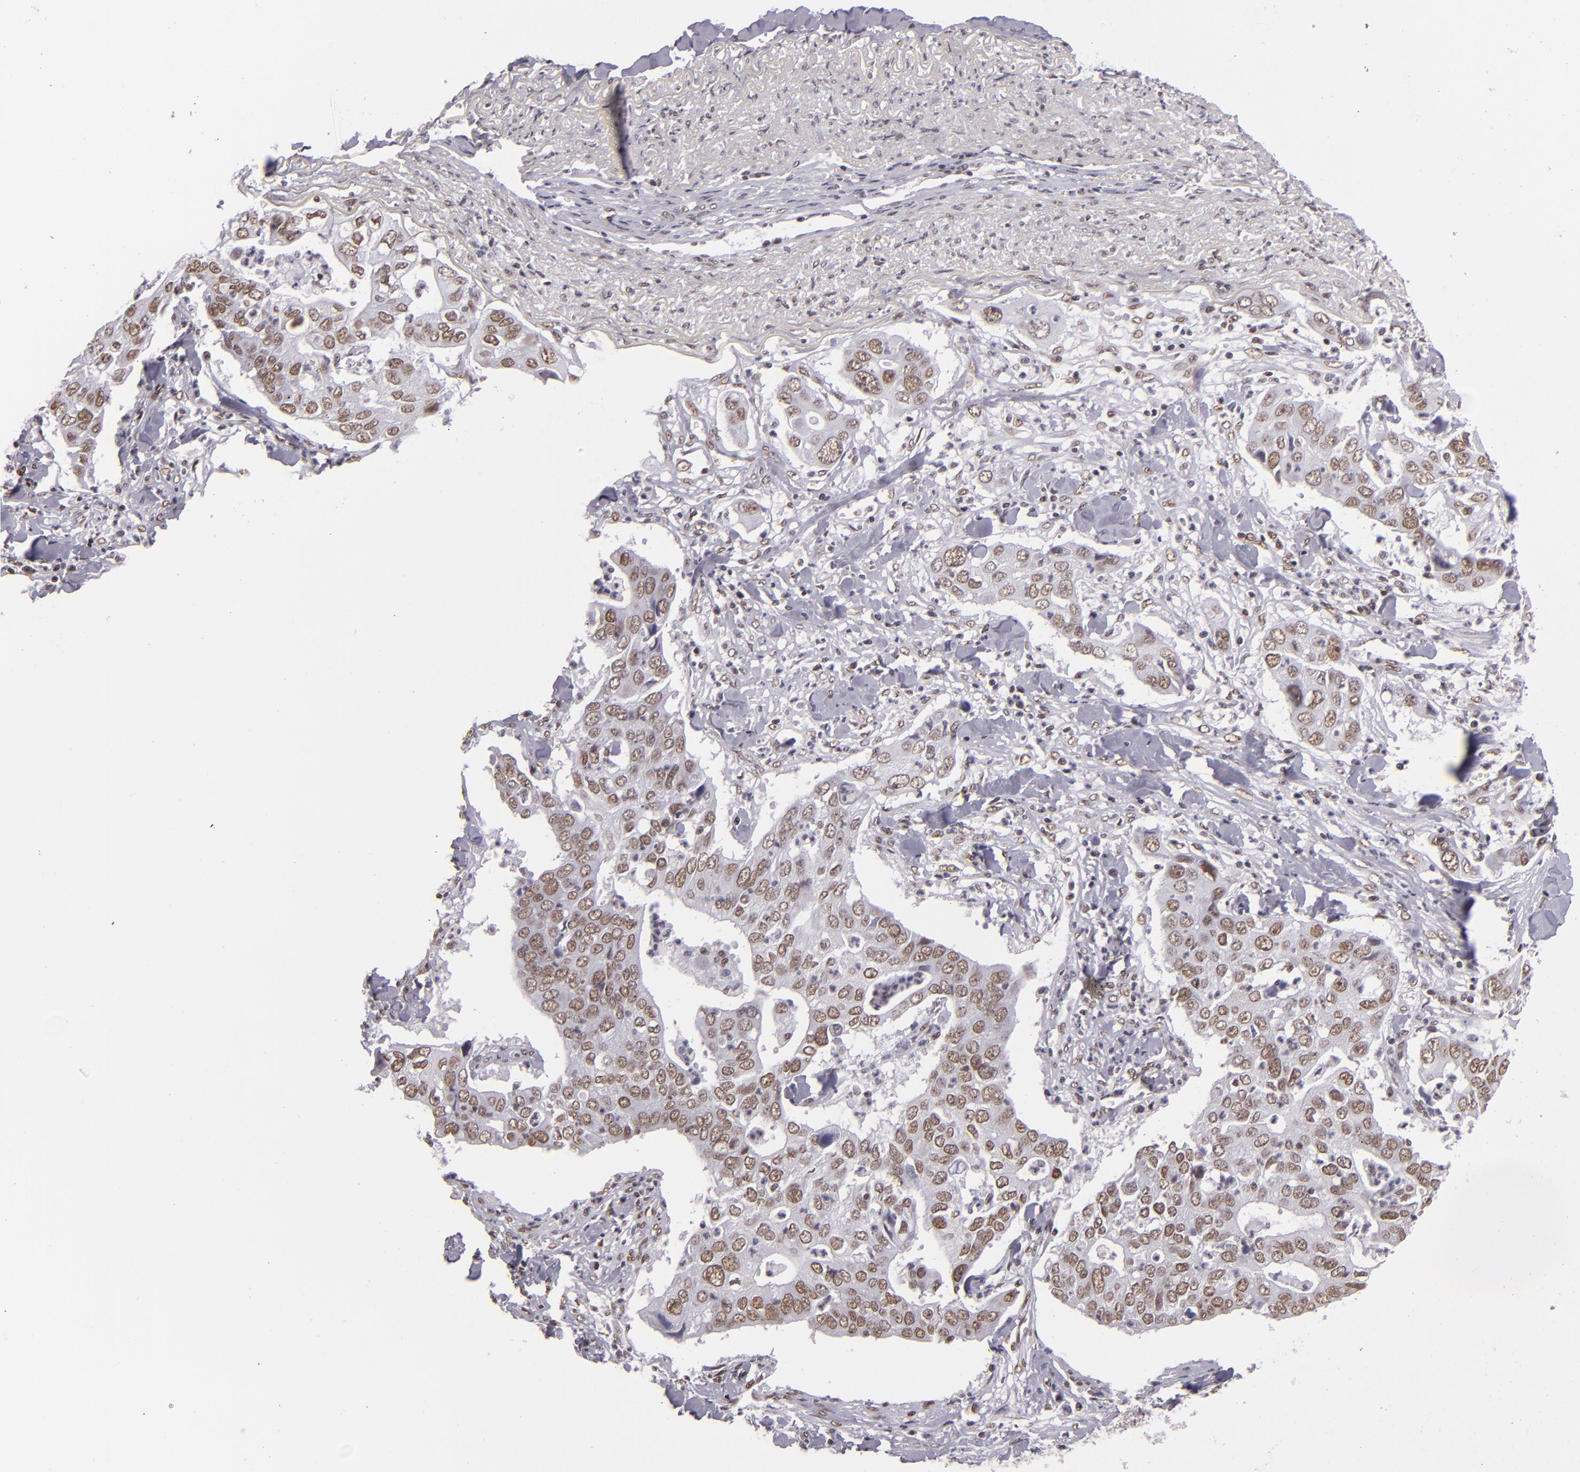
{"staining": {"intensity": "weak", "quantity": ">75%", "location": "nuclear"}, "tissue": "lung cancer", "cell_type": "Tumor cells", "image_type": "cancer", "snomed": [{"axis": "morphology", "description": "Adenocarcinoma, NOS"}, {"axis": "topography", "description": "Lung"}], "caption": "Immunohistochemistry (DAB (3,3'-diaminobenzidine)) staining of human adenocarcinoma (lung) exhibits weak nuclear protein expression in about >75% of tumor cells.", "gene": "BRD8", "patient": {"sex": "male", "age": 48}}